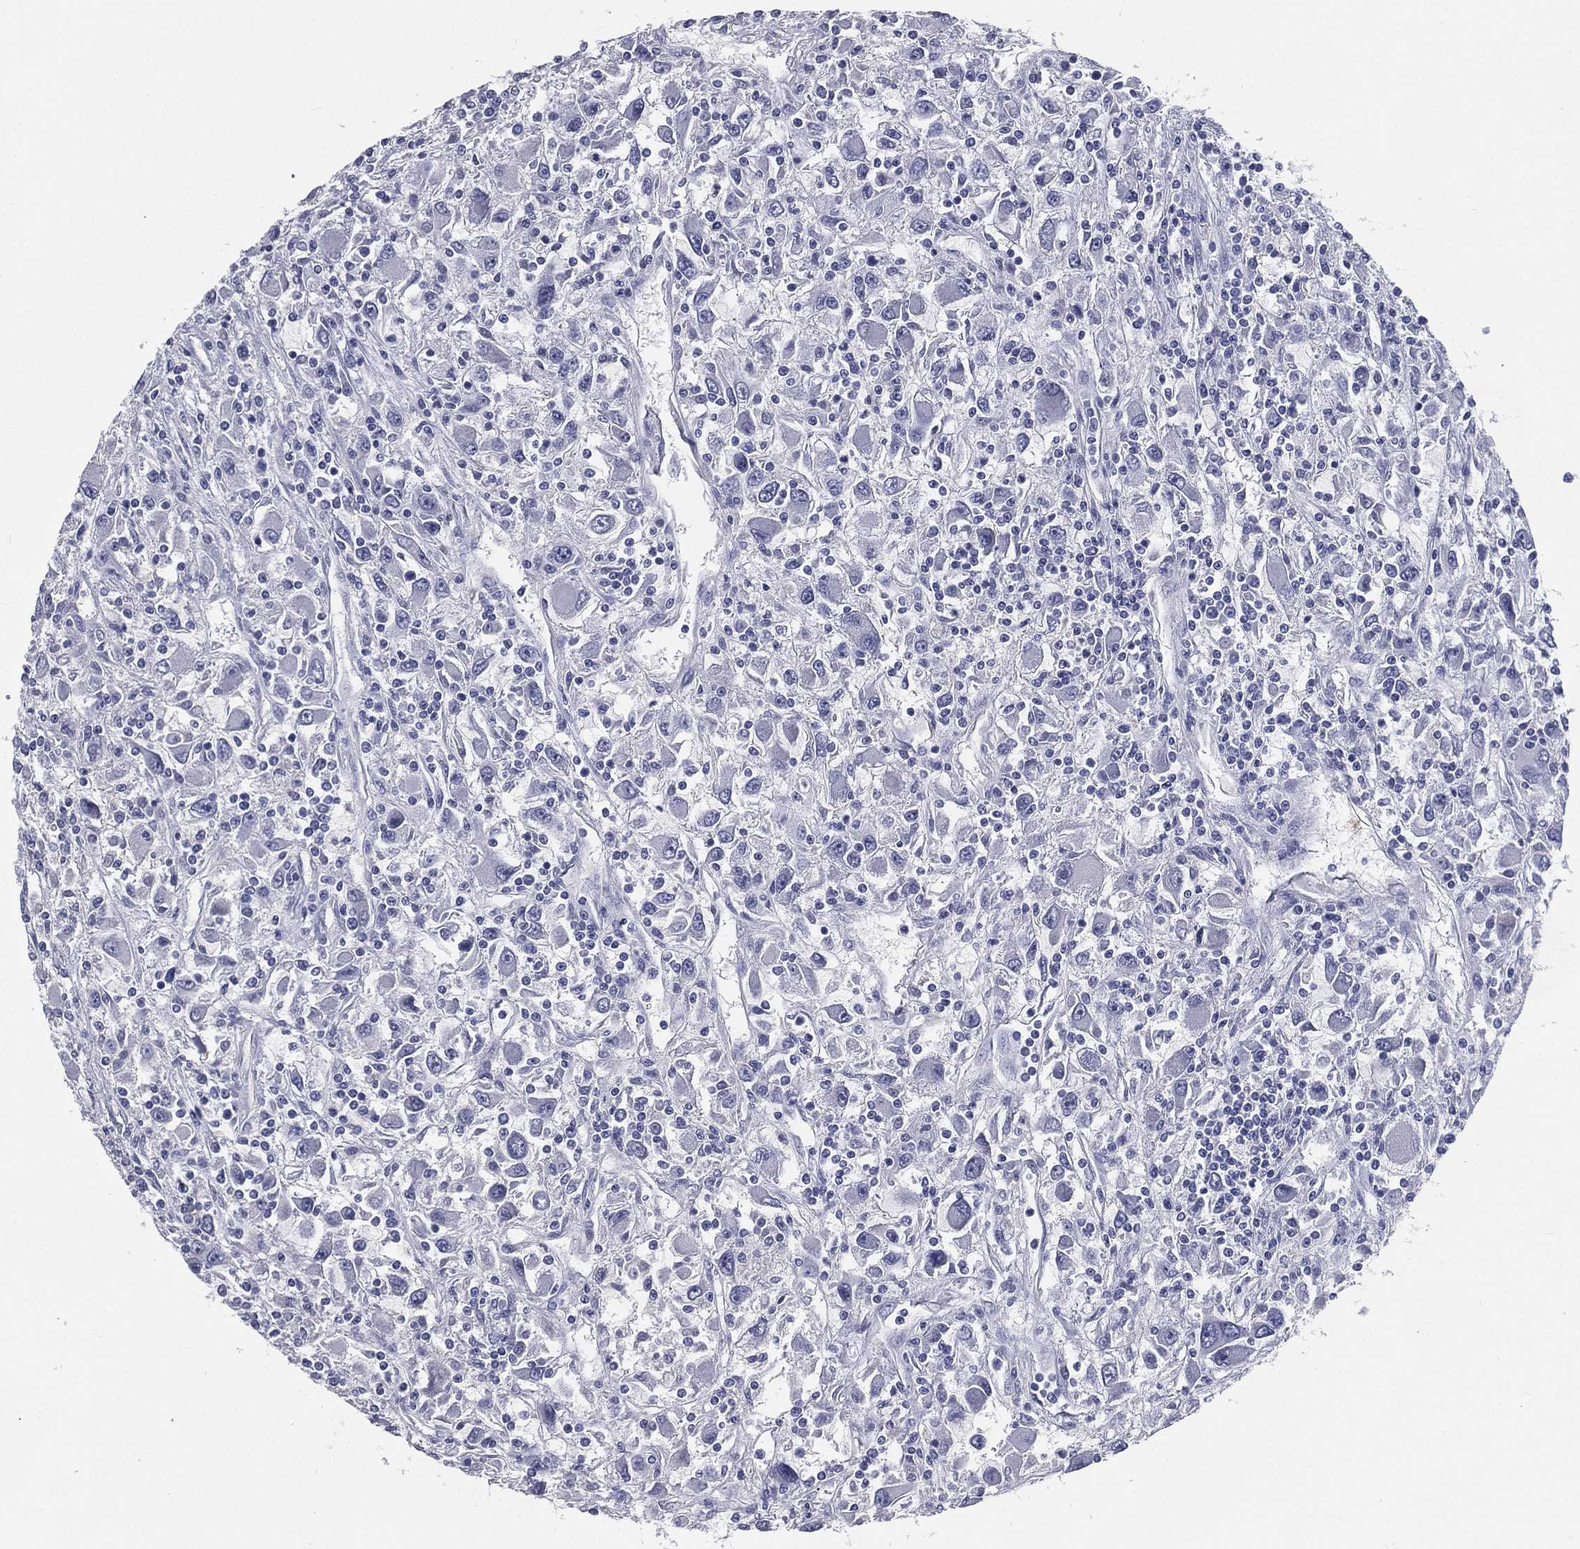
{"staining": {"intensity": "negative", "quantity": "none", "location": "none"}, "tissue": "renal cancer", "cell_type": "Tumor cells", "image_type": "cancer", "snomed": [{"axis": "morphology", "description": "Adenocarcinoma, NOS"}, {"axis": "topography", "description": "Kidney"}], "caption": "Immunohistochemistry (IHC) image of neoplastic tissue: adenocarcinoma (renal) stained with DAB reveals no significant protein staining in tumor cells. (Stains: DAB (3,3'-diaminobenzidine) immunohistochemistry with hematoxylin counter stain, Microscopy: brightfield microscopy at high magnification).", "gene": "IFT27", "patient": {"sex": "female", "age": 67}}